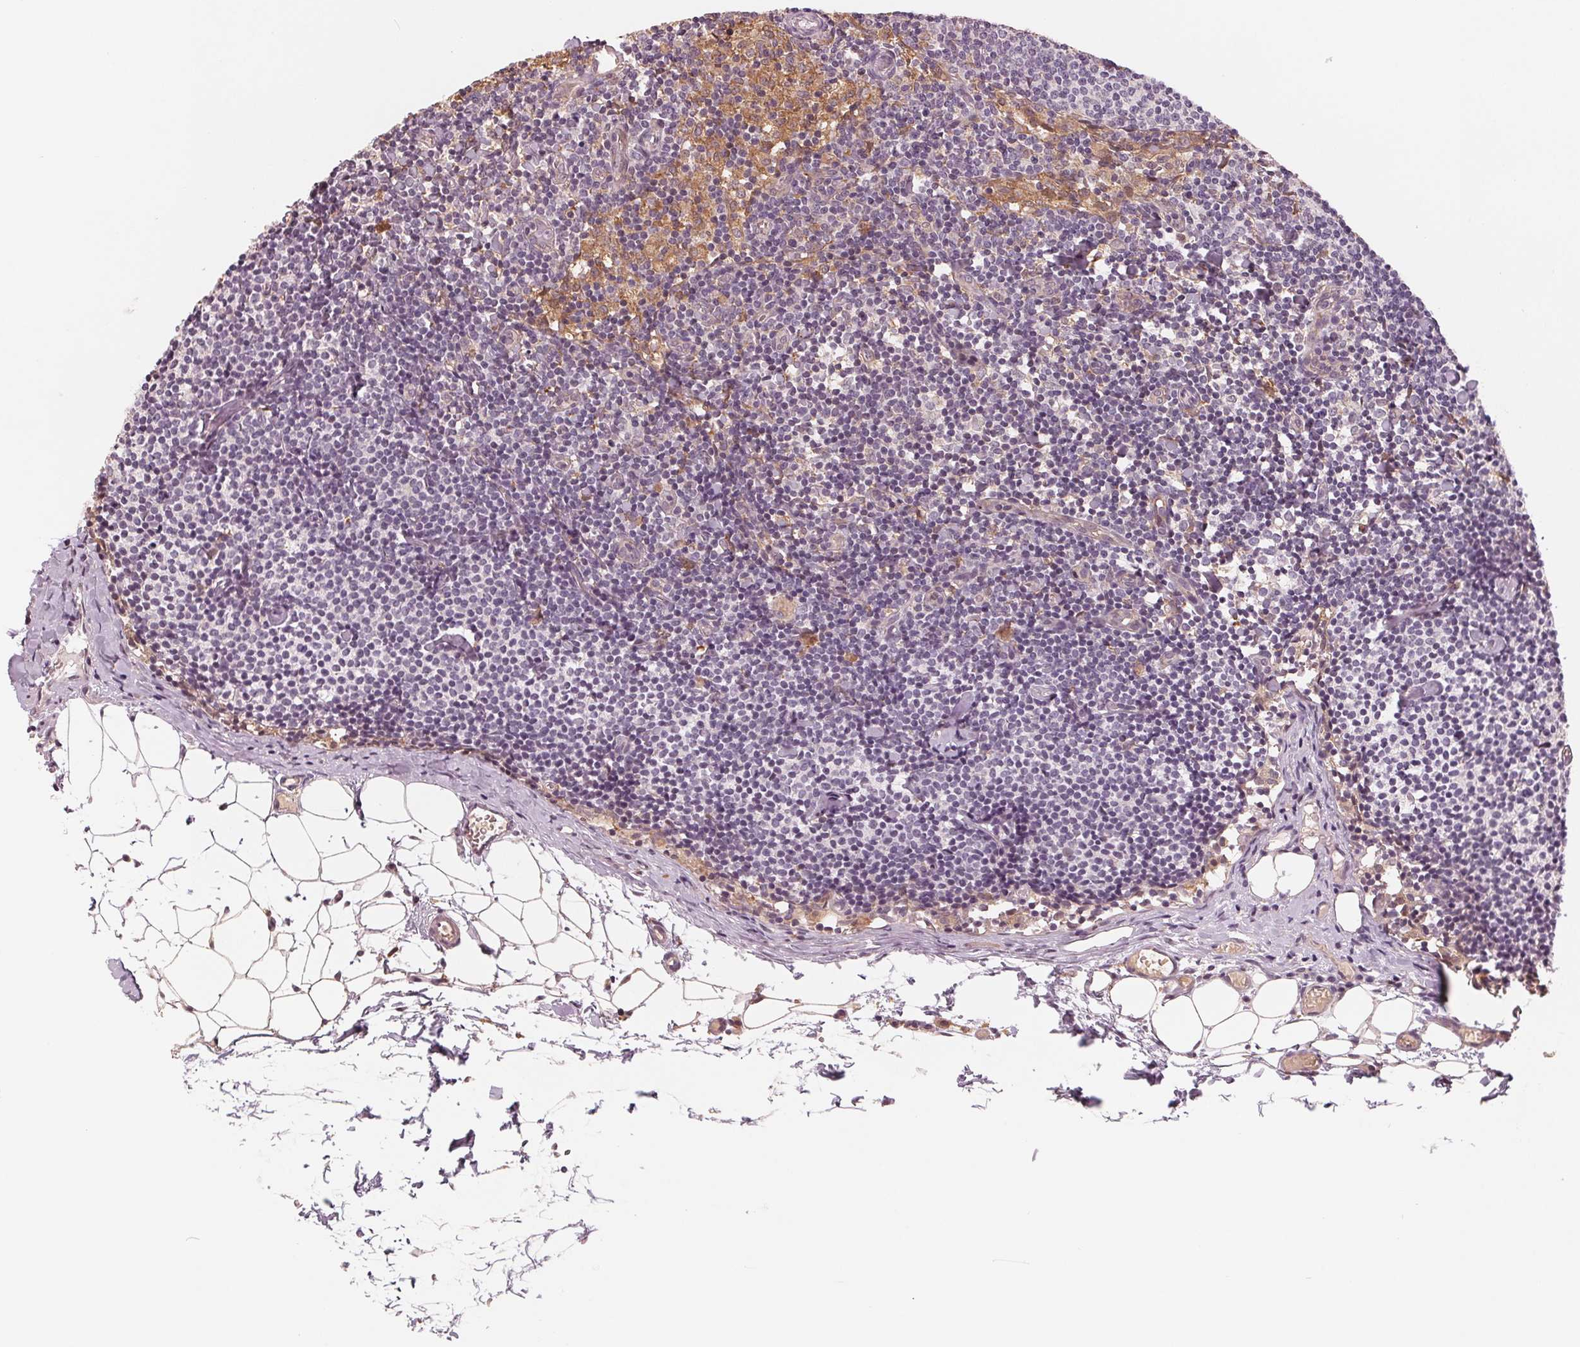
{"staining": {"intensity": "negative", "quantity": "none", "location": "none"}, "tissue": "lymph node", "cell_type": "Germinal center cells", "image_type": "normal", "snomed": [{"axis": "morphology", "description": "Normal tissue, NOS"}, {"axis": "topography", "description": "Lymph node"}], "caption": "Histopathology image shows no protein positivity in germinal center cells of benign lymph node. The staining is performed using DAB brown chromogen with nuclei counter-stained in using hematoxylin.", "gene": "IL9R", "patient": {"sex": "female", "age": 41}}